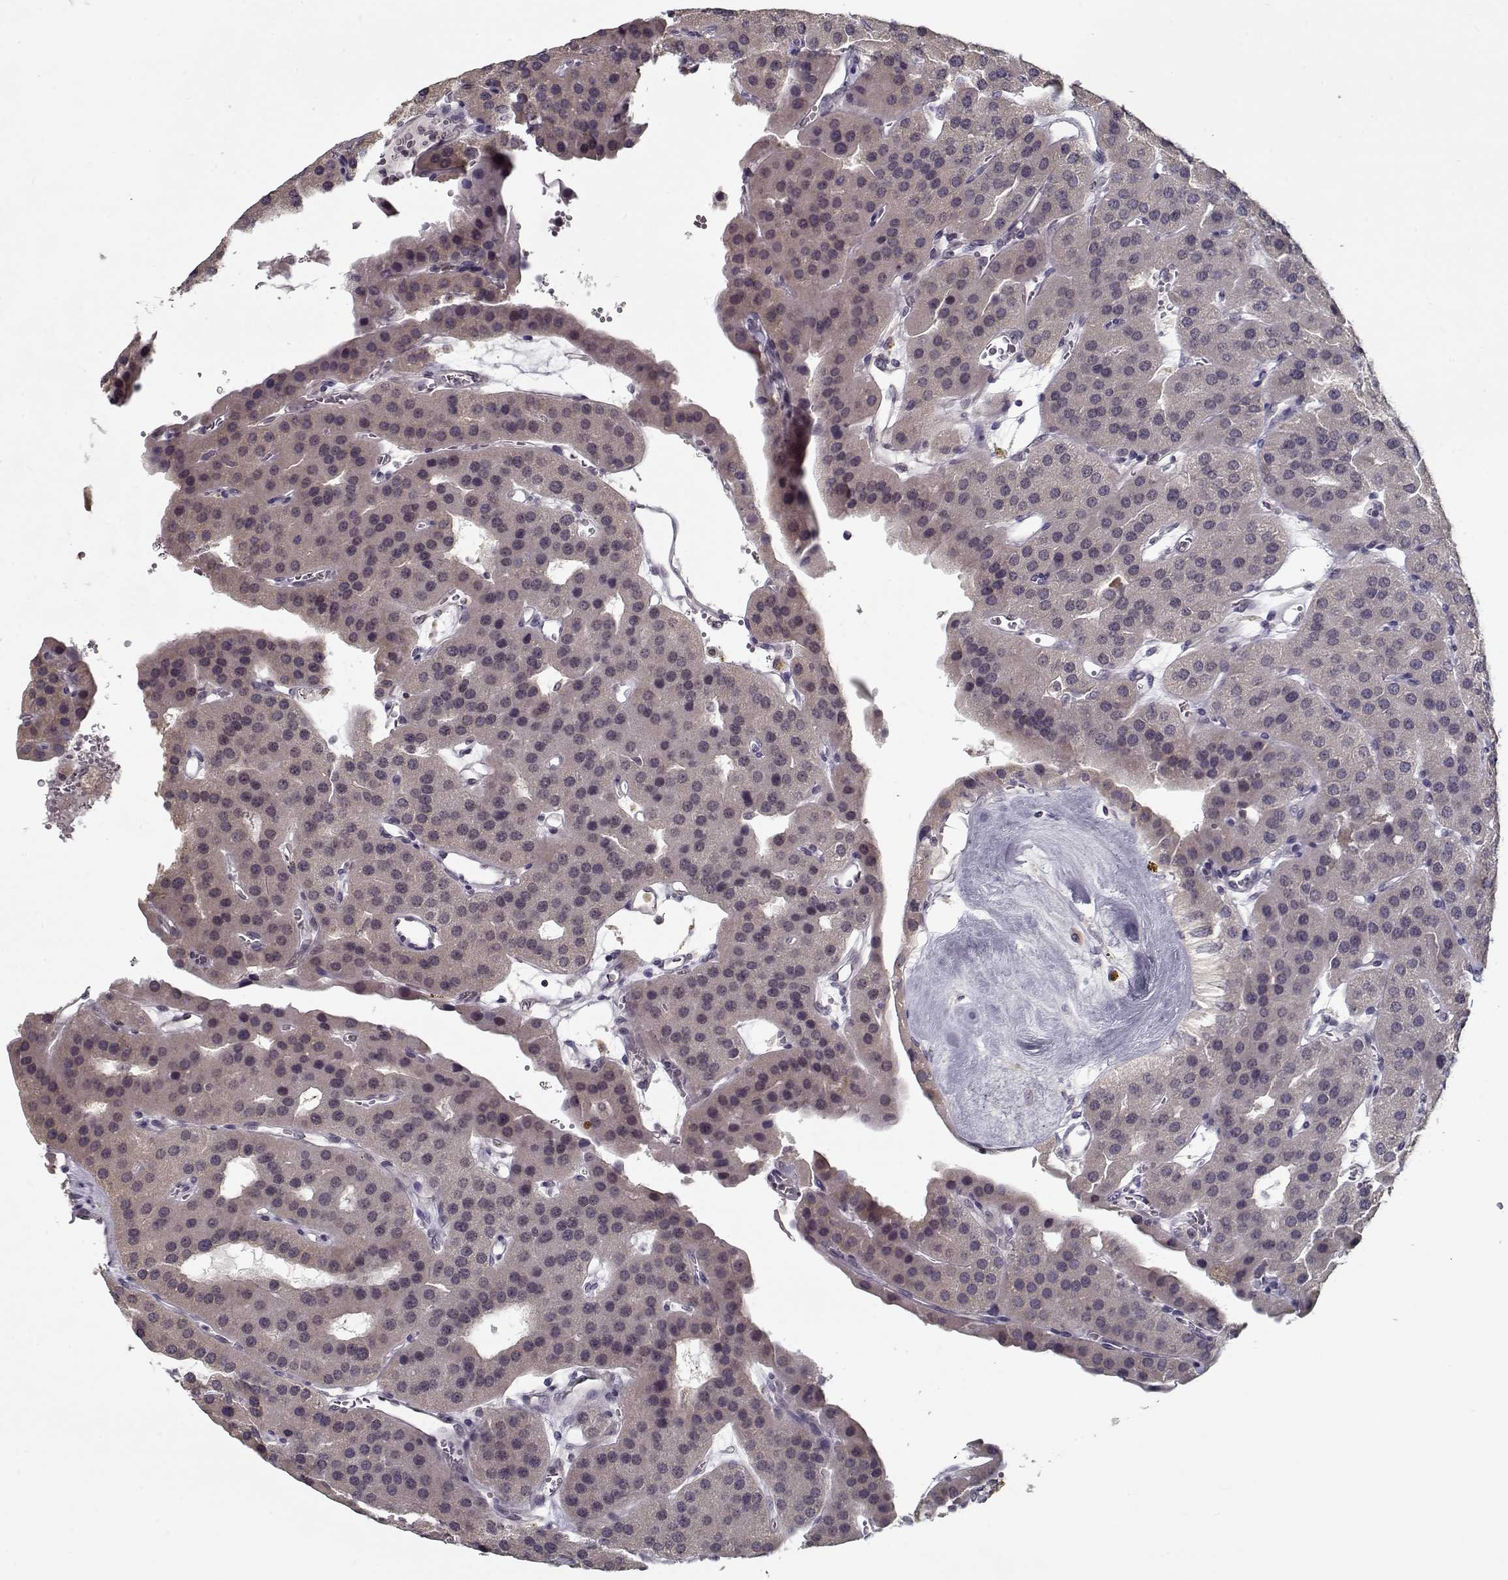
{"staining": {"intensity": "negative", "quantity": "none", "location": "none"}, "tissue": "parathyroid gland", "cell_type": "Glandular cells", "image_type": "normal", "snomed": [{"axis": "morphology", "description": "Normal tissue, NOS"}, {"axis": "morphology", "description": "Adenoma, NOS"}, {"axis": "topography", "description": "Parathyroid gland"}], "caption": "There is no significant staining in glandular cells of parathyroid gland. (Stains: DAB immunohistochemistry with hematoxylin counter stain, Microscopy: brightfield microscopy at high magnification).", "gene": "TESPA1", "patient": {"sex": "female", "age": 86}}